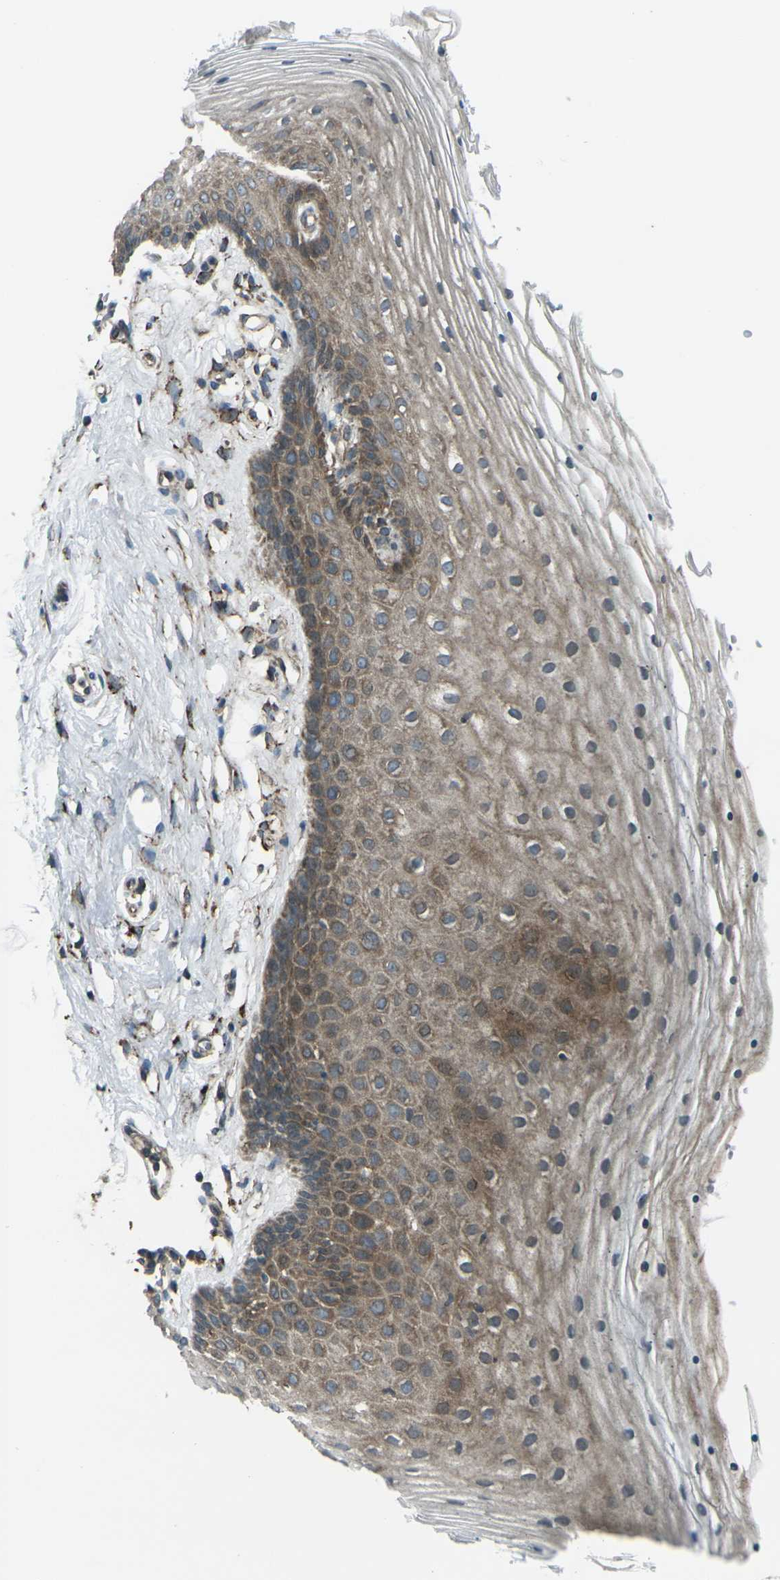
{"staining": {"intensity": "moderate", "quantity": "25%-75%", "location": "cytoplasmic/membranous"}, "tissue": "vagina", "cell_type": "Squamous epithelial cells", "image_type": "normal", "snomed": [{"axis": "morphology", "description": "Normal tissue, NOS"}, {"axis": "topography", "description": "Vagina"}], "caption": "A brown stain highlights moderate cytoplasmic/membranous positivity of a protein in squamous epithelial cells of normal vagina.", "gene": "LSMEM1", "patient": {"sex": "female", "age": 32}}